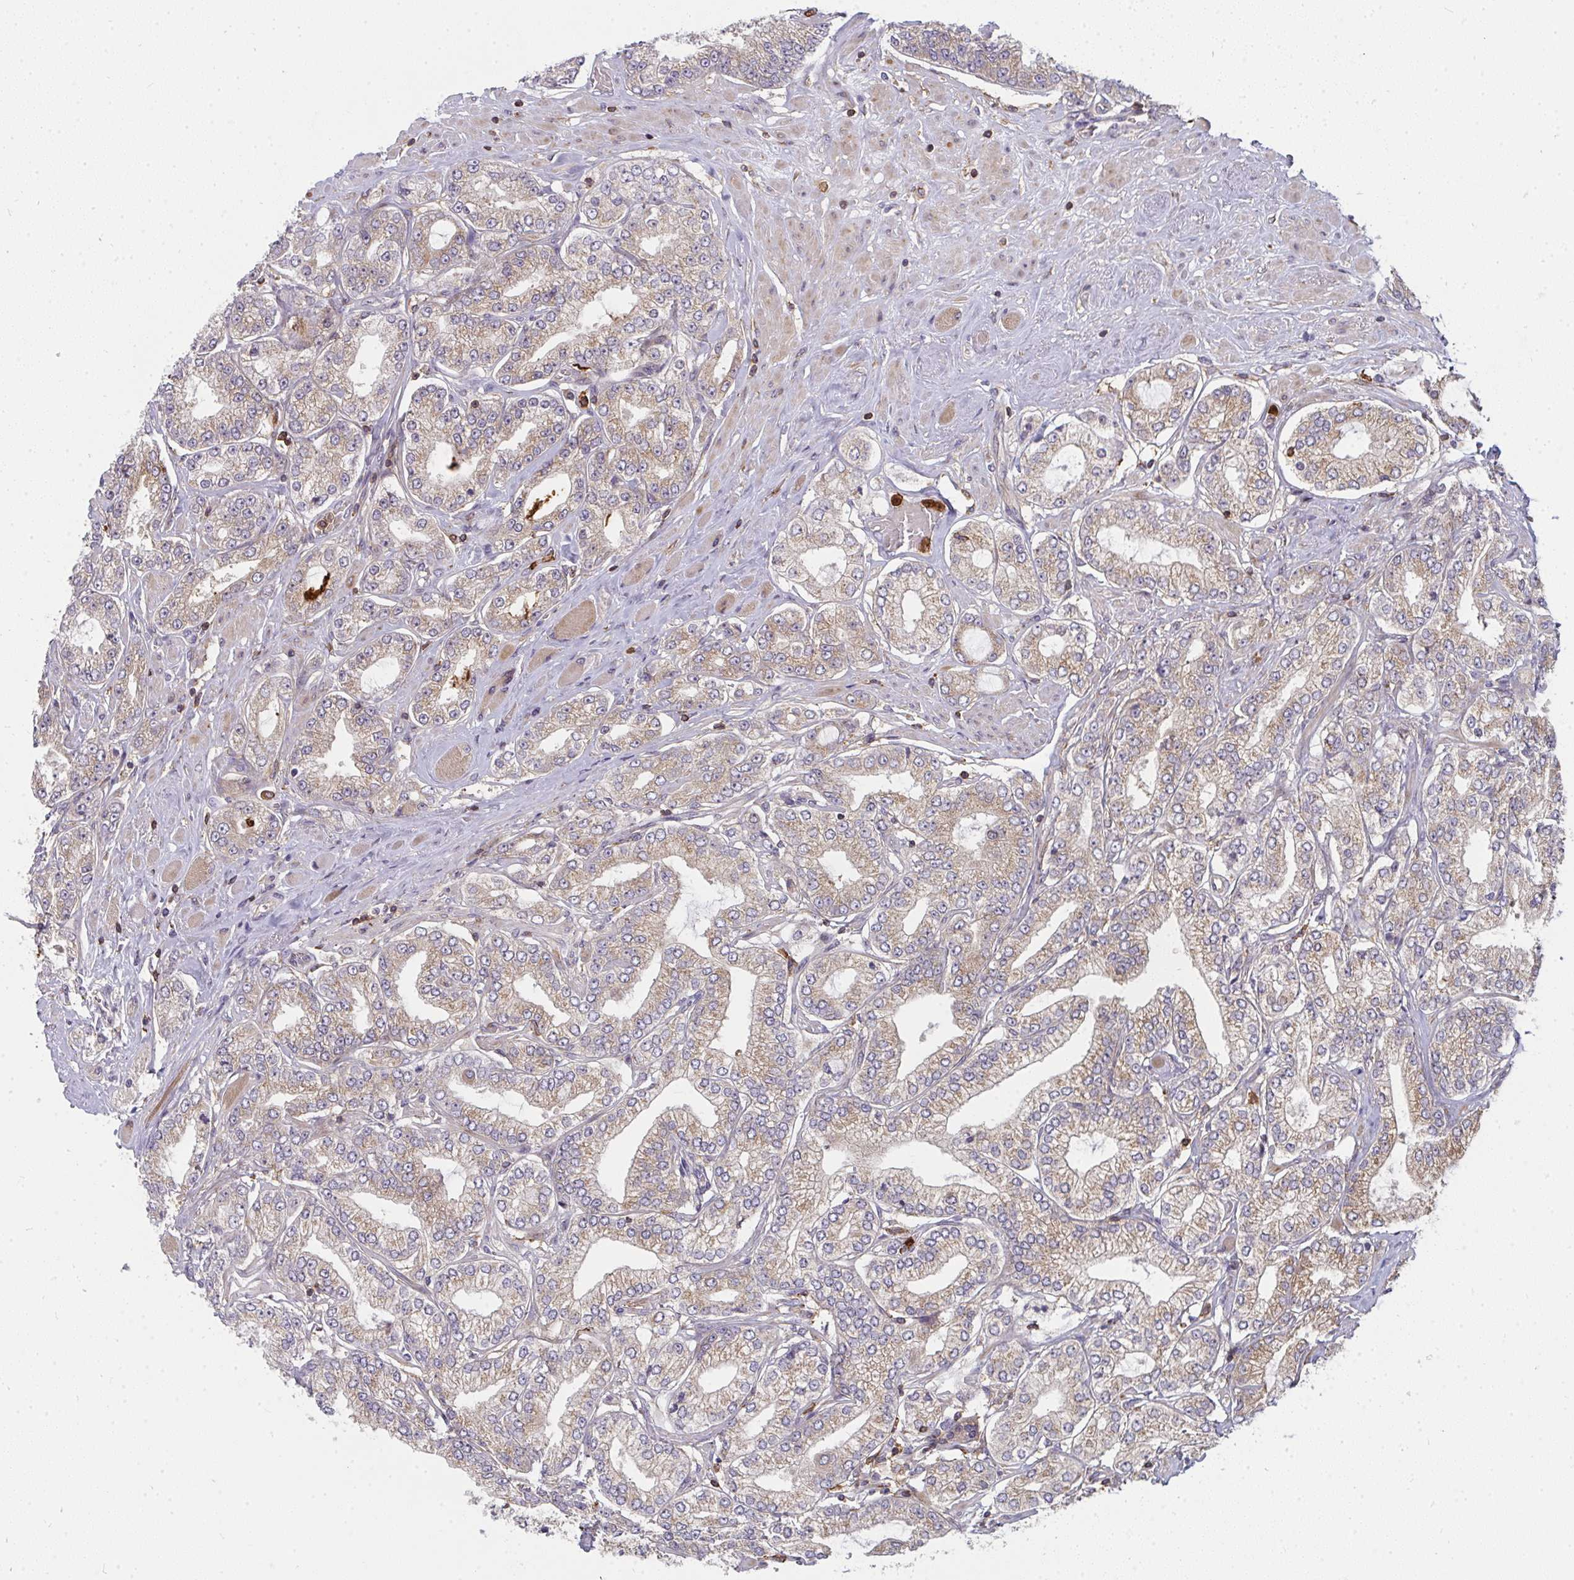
{"staining": {"intensity": "weak", "quantity": "25%-75%", "location": "cytoplasmic/membranous"}, "tissue": "prostate cancer", "cell_type": "Tumor cells", "image_type": "cancer", "snomed": [{"axis": "morphology", "description": "Adenocarcinoma, High grade"}, {"axis": "topography", "description": "Prostate"}], "caption": "This image displays IHC staining of human prostate adenocarcinoma (high-grade), with low weak cytoplasmic/membranous expression in about 25%-75% of tumor cells.", "gene": "CSF3R", "patient": {"sex": "male", "age": 68}}